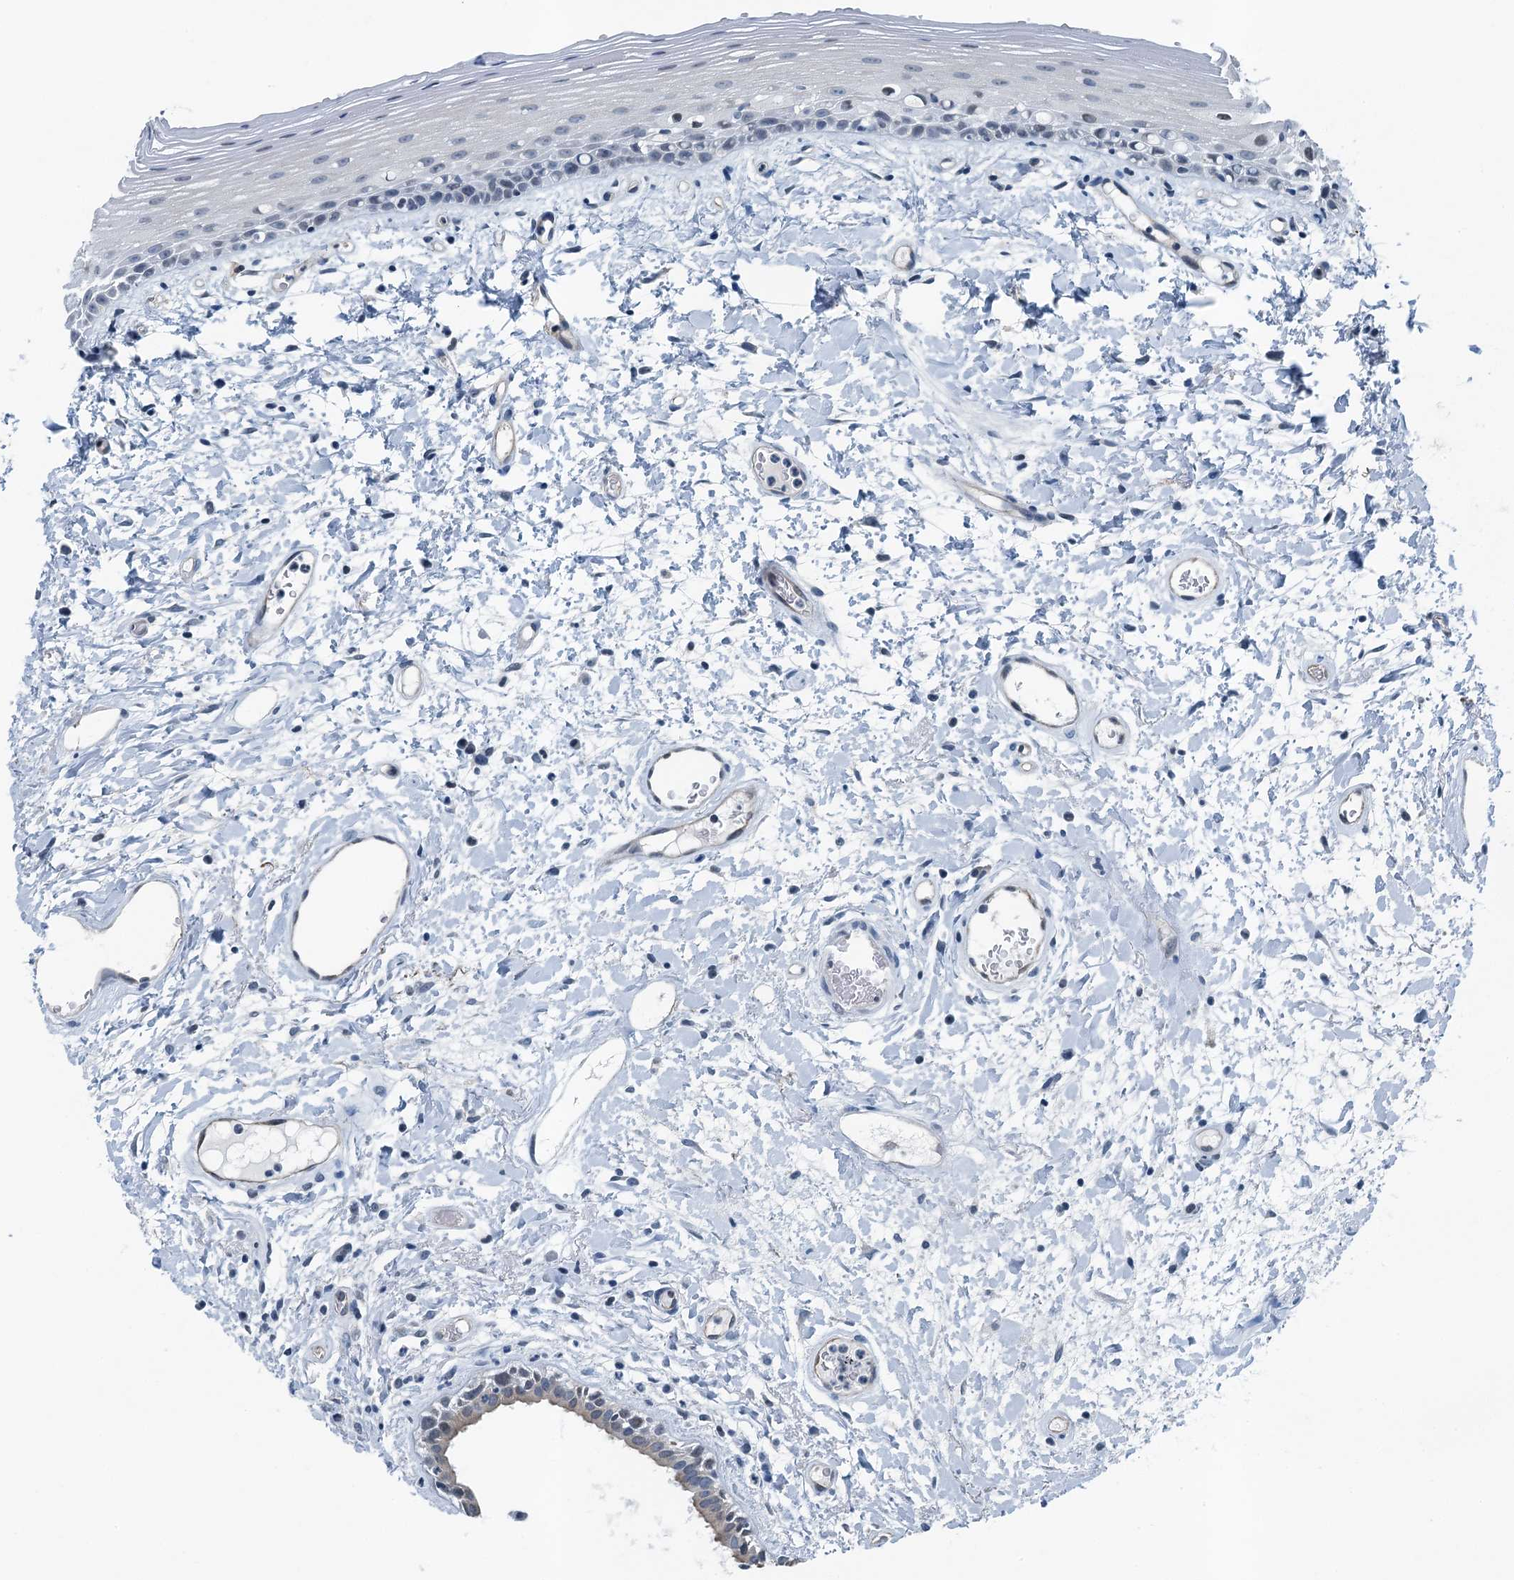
{"staining": {"intensity": "negative", "quantity": "none", "location": "none"}, "tissue": "oral mucosa", "cell_type": "Squamous epithelial cells", "image_type": "normal", "snomed": [{"axis": "morphology", "description": "Normal tissue, NOS"}, {"axis": "topography", "description": "Oral tissue"}], "caption": "IHC photomicrograph of benign oral mucosa: oral mucosa stained with DAB (3,3'-diaminobenzidine) shows no significant protein positivity in squamous epithelial cells.", "gene": "GFOD2", "patient": {"sex": "female", "age": 76}}